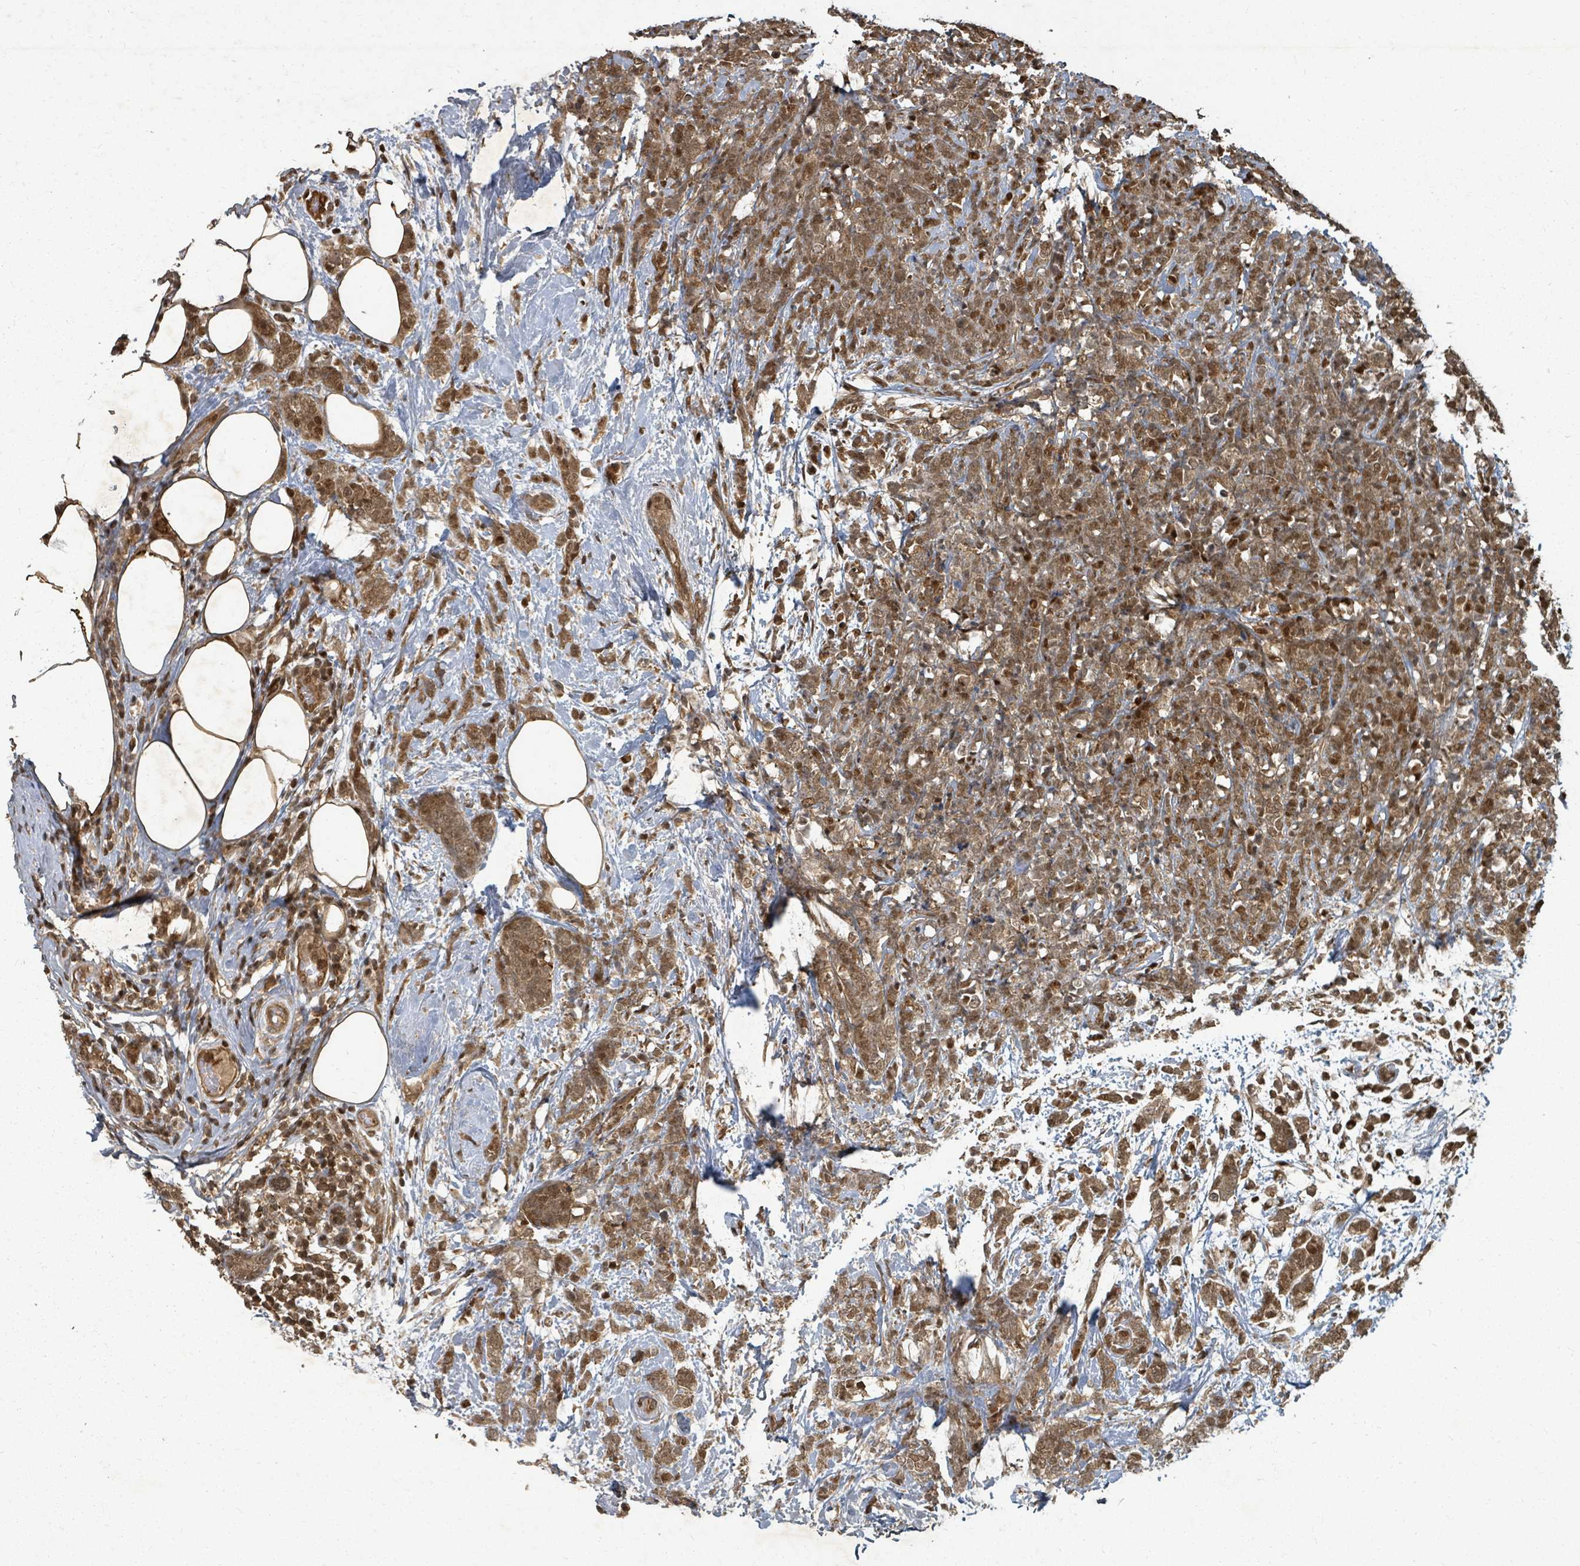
{"staining": {"intensity": "moderate", "quantity": ">75%", "location": "cytoplasmic/membranous,nuclear"}, "tissue": "breast cancer", "cell_type": "Tumor cells", "image_type": "cancer", "snomed": [{"axis": "morphology", "description": "Lobular carcinoma"}, {"axis": "topography", "description": "Breast"}], "caption": "Immunohistochemistry (DAB) staining of breast lobular carcinoma demonstrates moderate cytoplasmic/membranous and nuclear protein positivity in approximately >75% of tumor cells. The staining was performed using DAB to visualize the protein expression in brown, while the nuclei were stained in blue with hematoxylin (Magnification: 20x).", "gene": "KDM4E", "patient": {"sex": "female", "age": 58}}